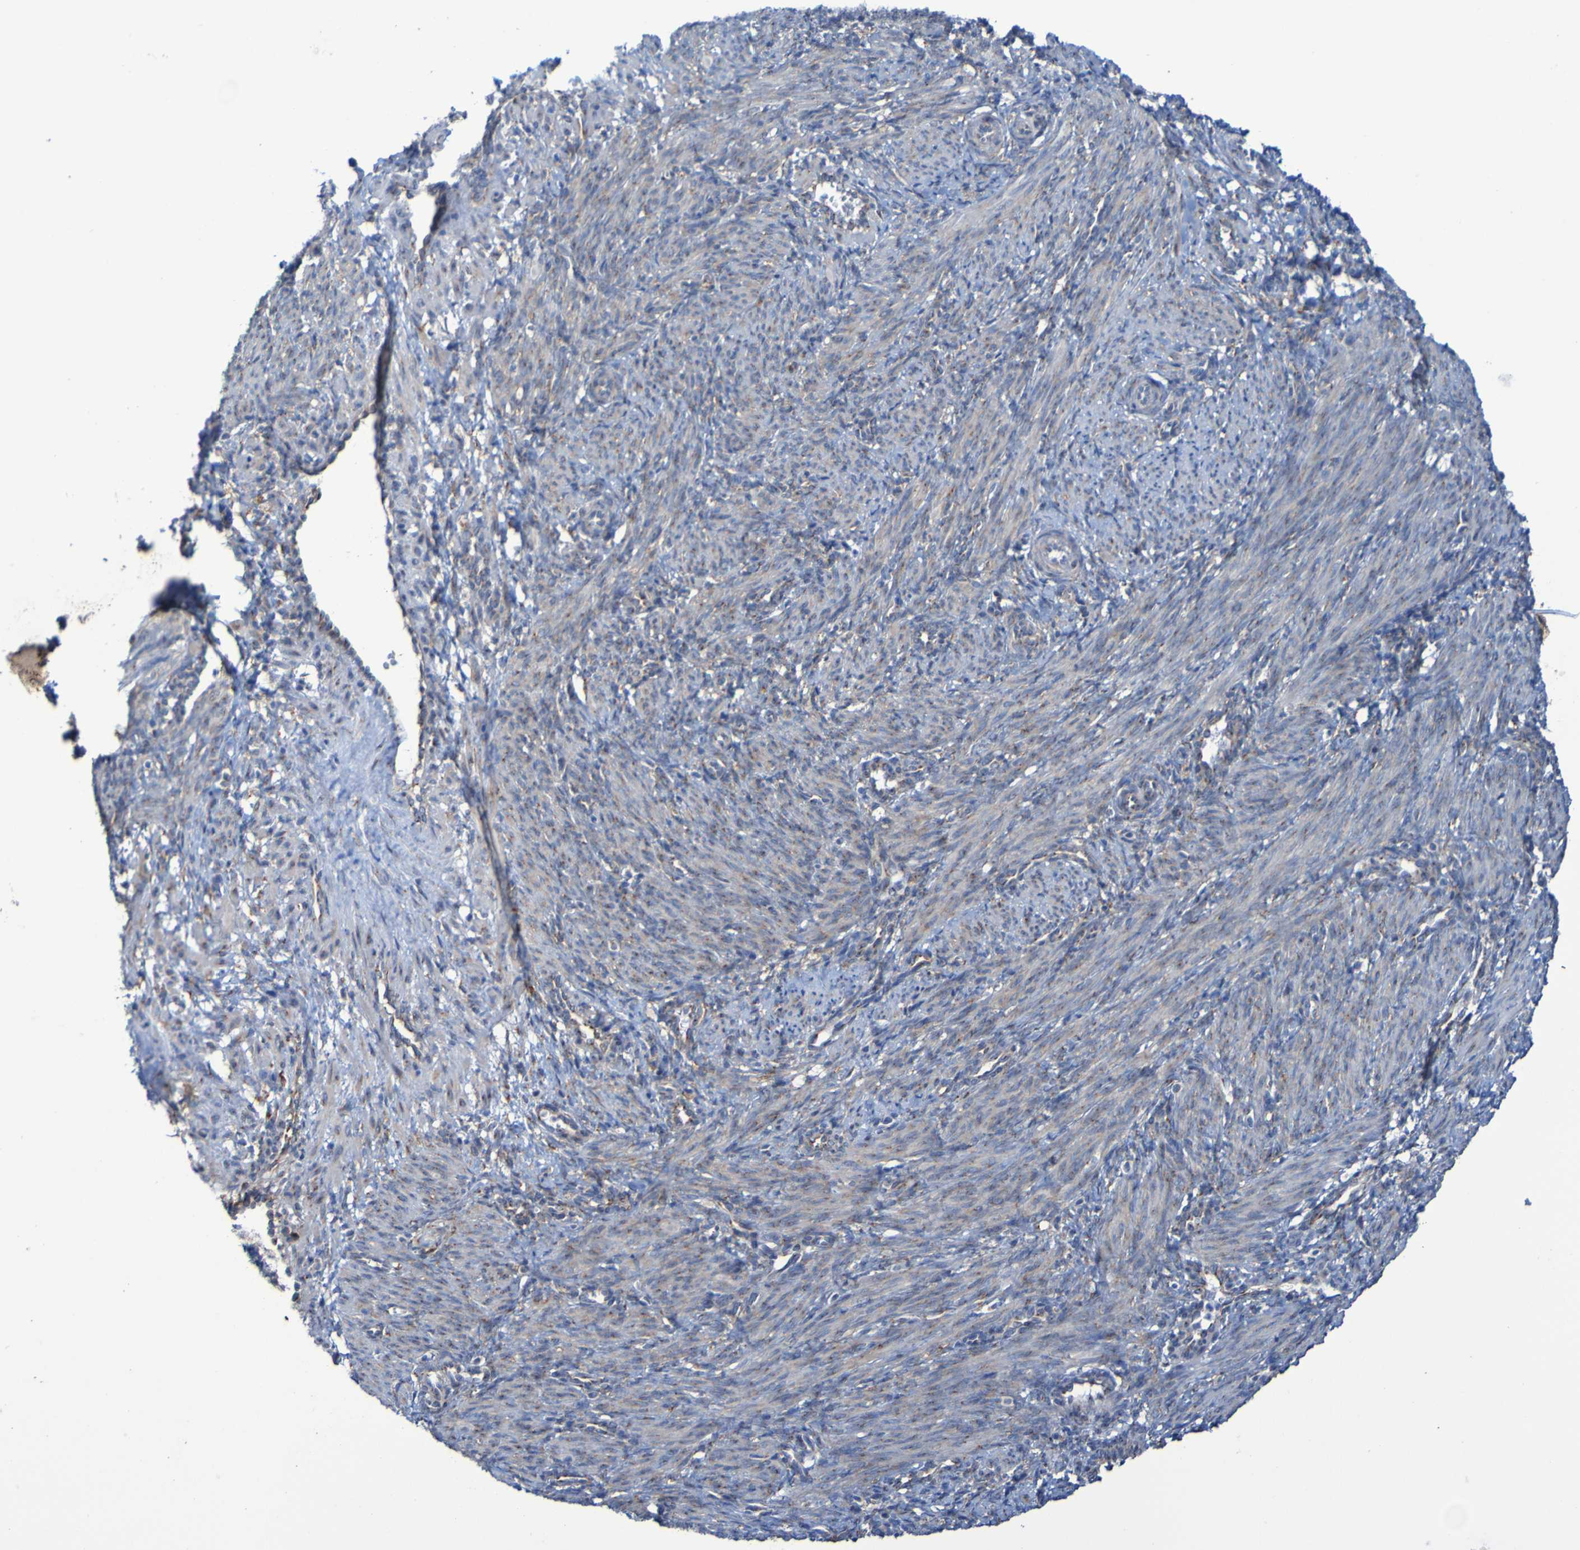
{"staining": {"intensity": "negative", "quantity": "none", "location": "none"}, "tissue": "smooth muscle", "cell_type": "Smooth muscle cells", "image_type": "normal", "snomed": [{"axis": "morphology", "description": "Normal tissue, NOS"}, {"axis": "topography", "description": "Endometrium"}], "caption": "Smooth muscle stained for a protein using IHC reveals no expression smooth muscle cells.", "gene": "FKBP3", "patient": {"sex": "female", "age": 33}}